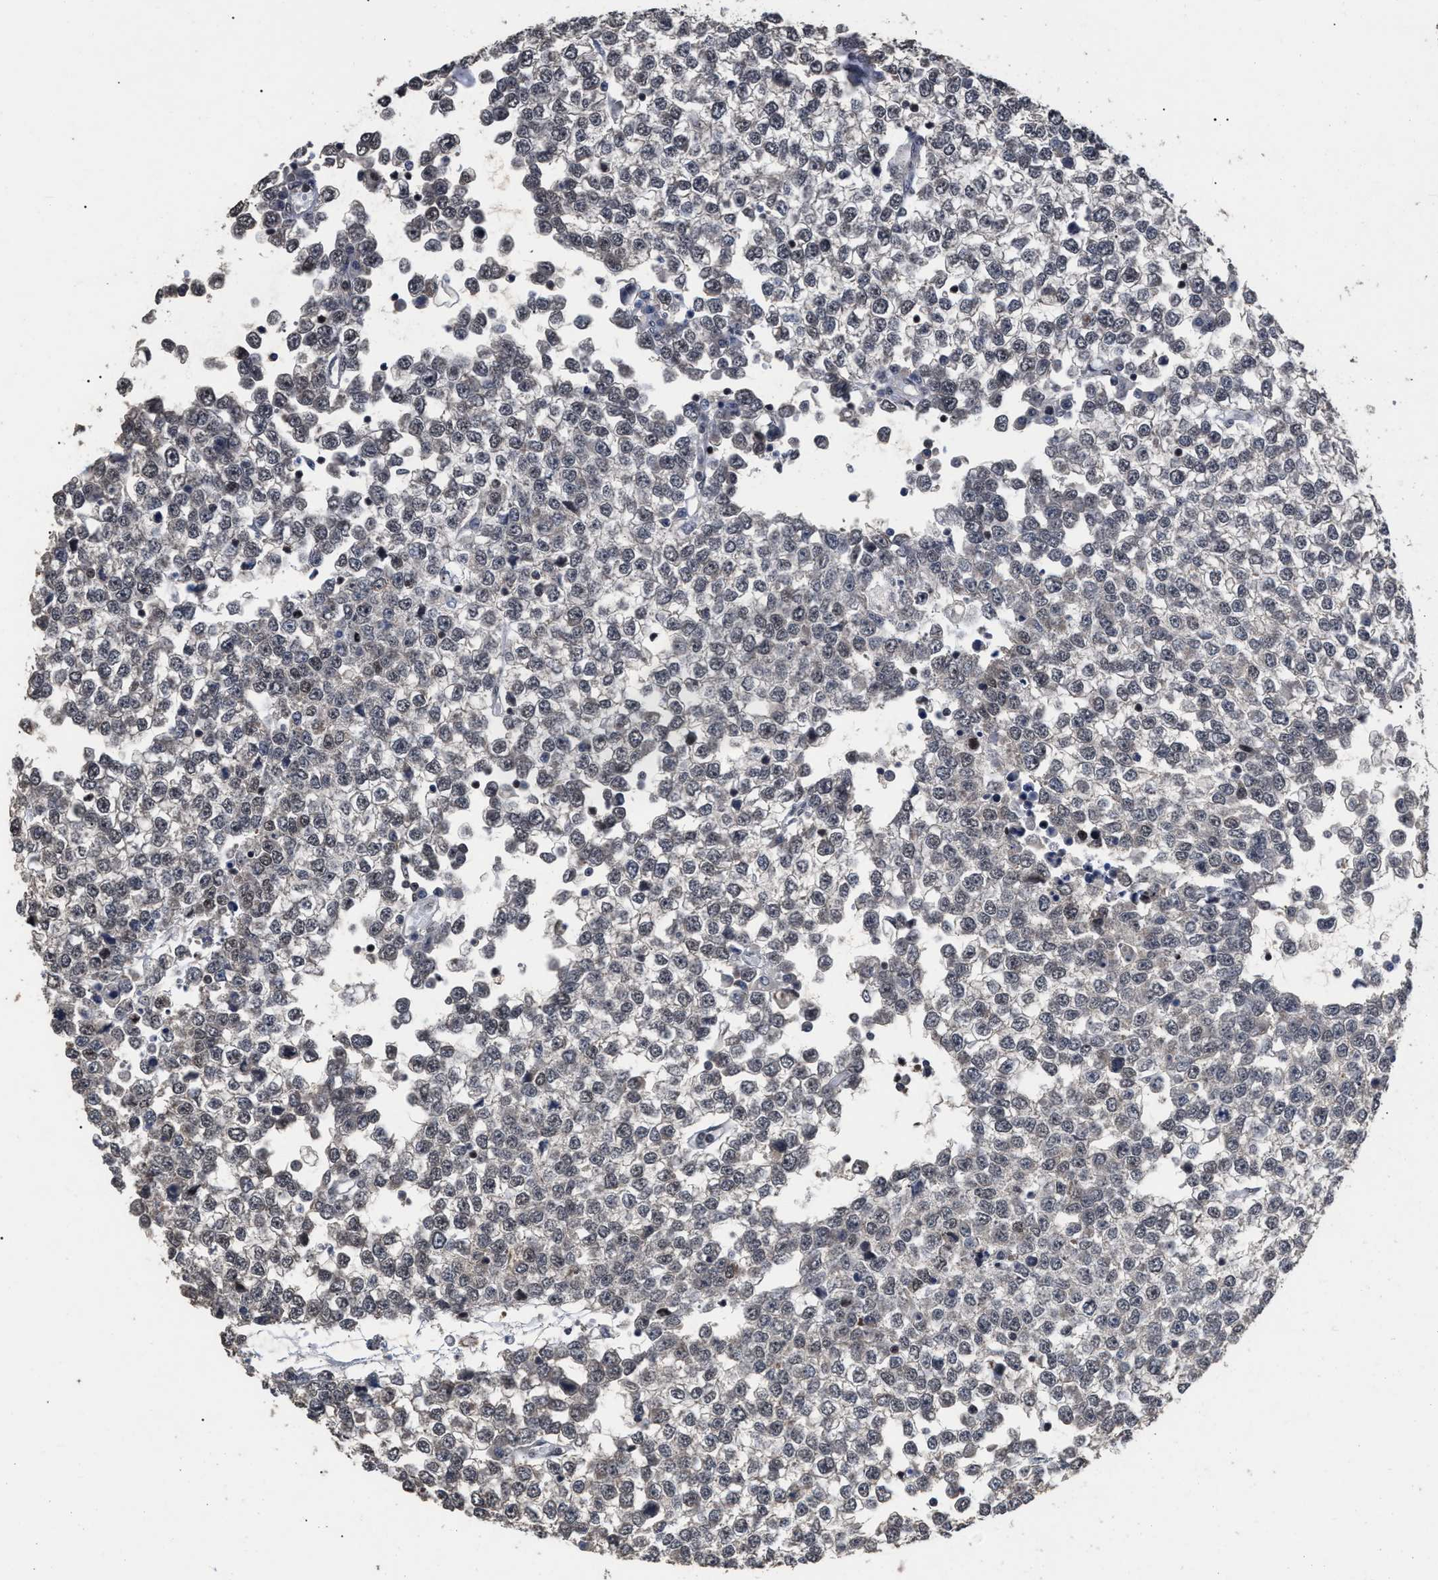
{"staining": {"intensity": "weak", "quantity": "<25%", "location": "nuclear"}, "tissue": "testis cancer", "cell_type": "Tumor cells", "image_type": "cancer", "snomed": [{"axis": "morphology", "description": "Seminoma, NOS"}, {"axis": "topography", "description": "Testis"}], "caption": "DAB immunohistochemical staining of seminoma (testis) demonstrates no significant expression in tumor cells.", "gene": "JAZF1", "patient": {"sex": "male", "age": 65}}